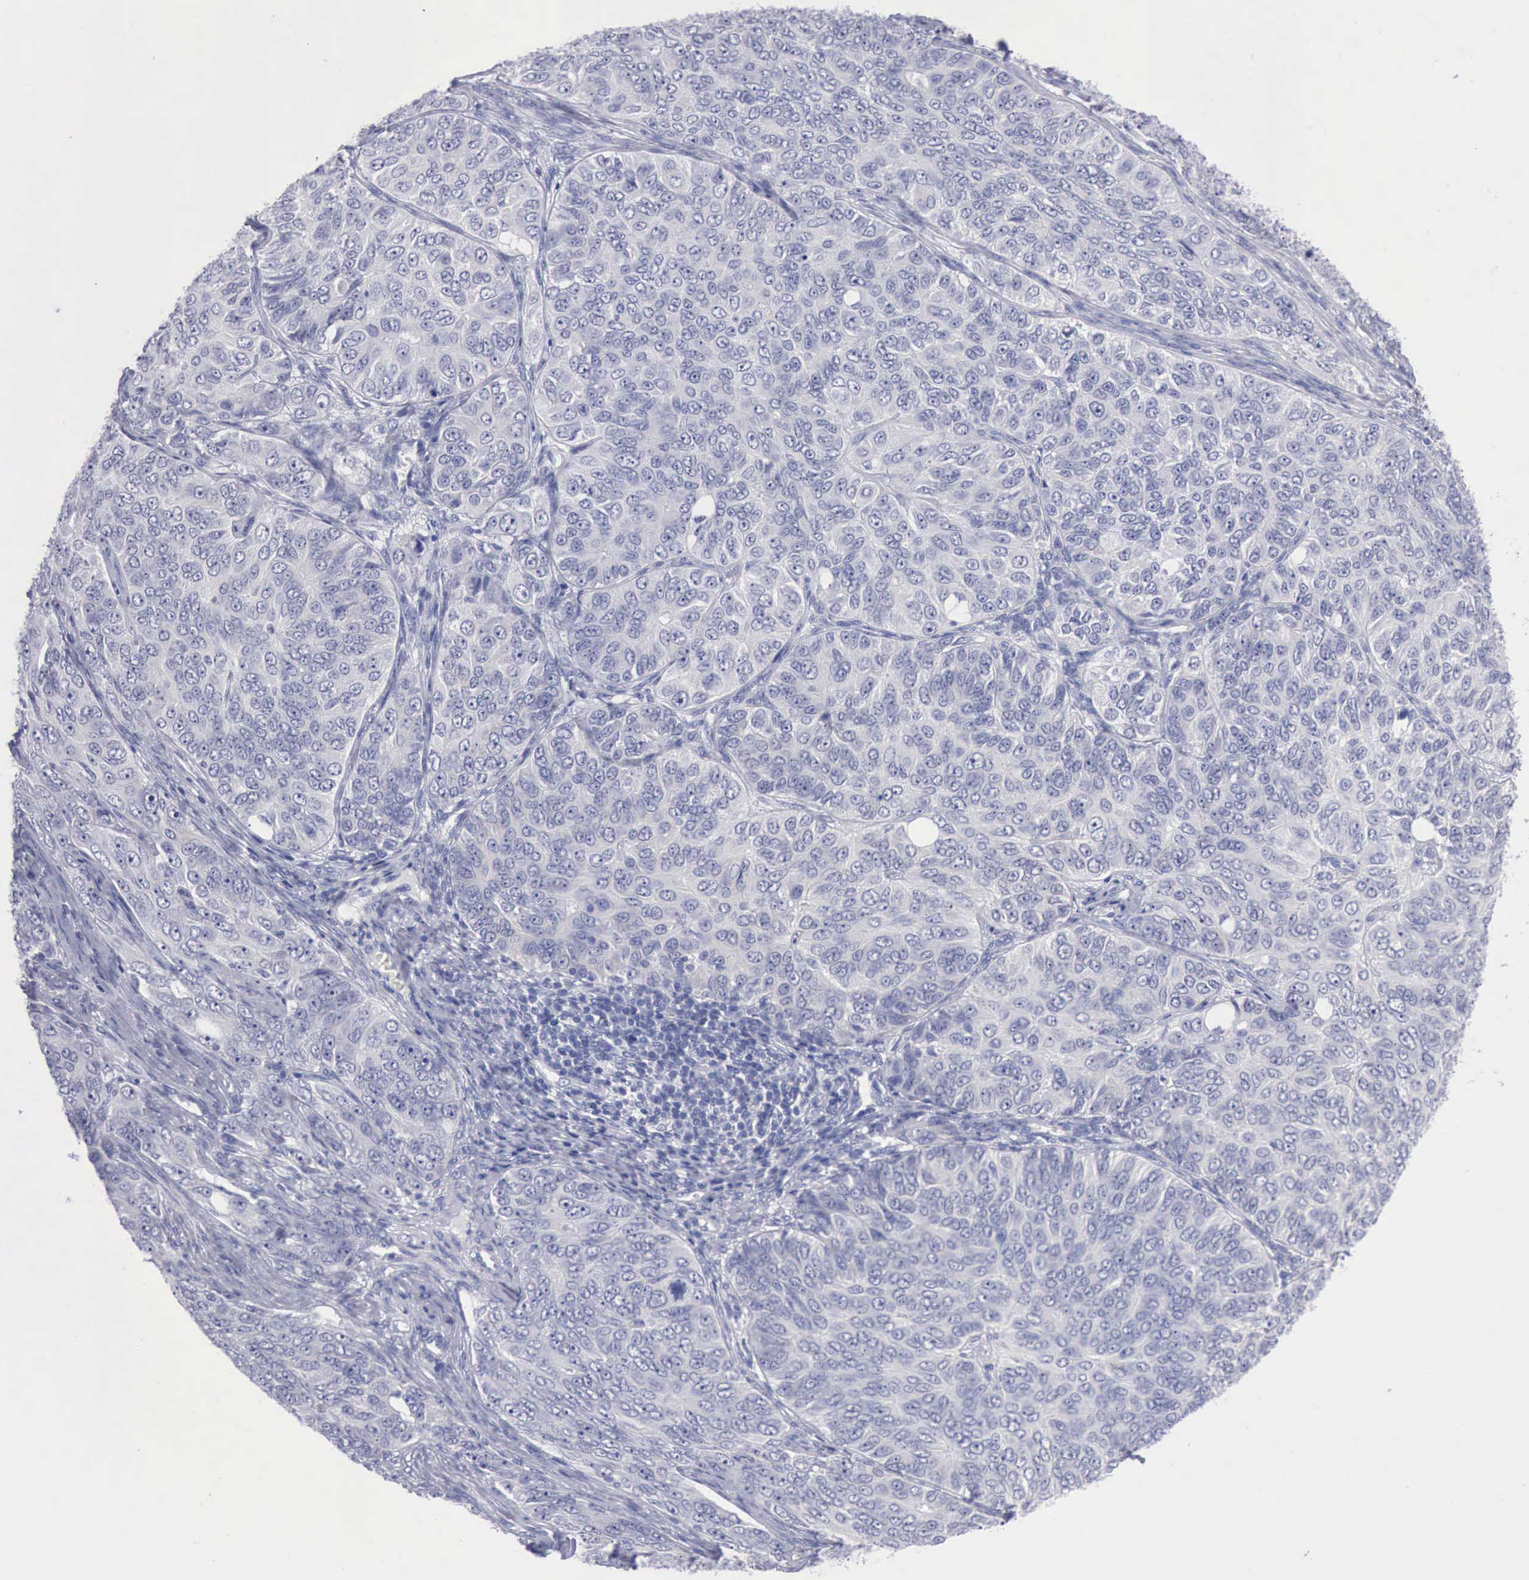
{"staining": {"intensity": "negative", "quantity": "none", "location": "none"}, "tissue": "ovarian cancer", "cell_type": "Tumor cells", "image_type": "cancer", "snomed": [{"axis": "morphology", "description": "Carcinoma, endometroid"}, {"axis": "topography", "description": "Ovary"}], "caption": "This histopathology image is of endometroid carcinoma (ovarian) stained with immunohistochemistry to label a protein in brown with the nuclei are counter-stained blue. There is no staining in tumor cells. (DAB IHC with hematoxylin counter stain).", "gene": "ANGEL1", "patient": {"sex": "female", "age": 51}}